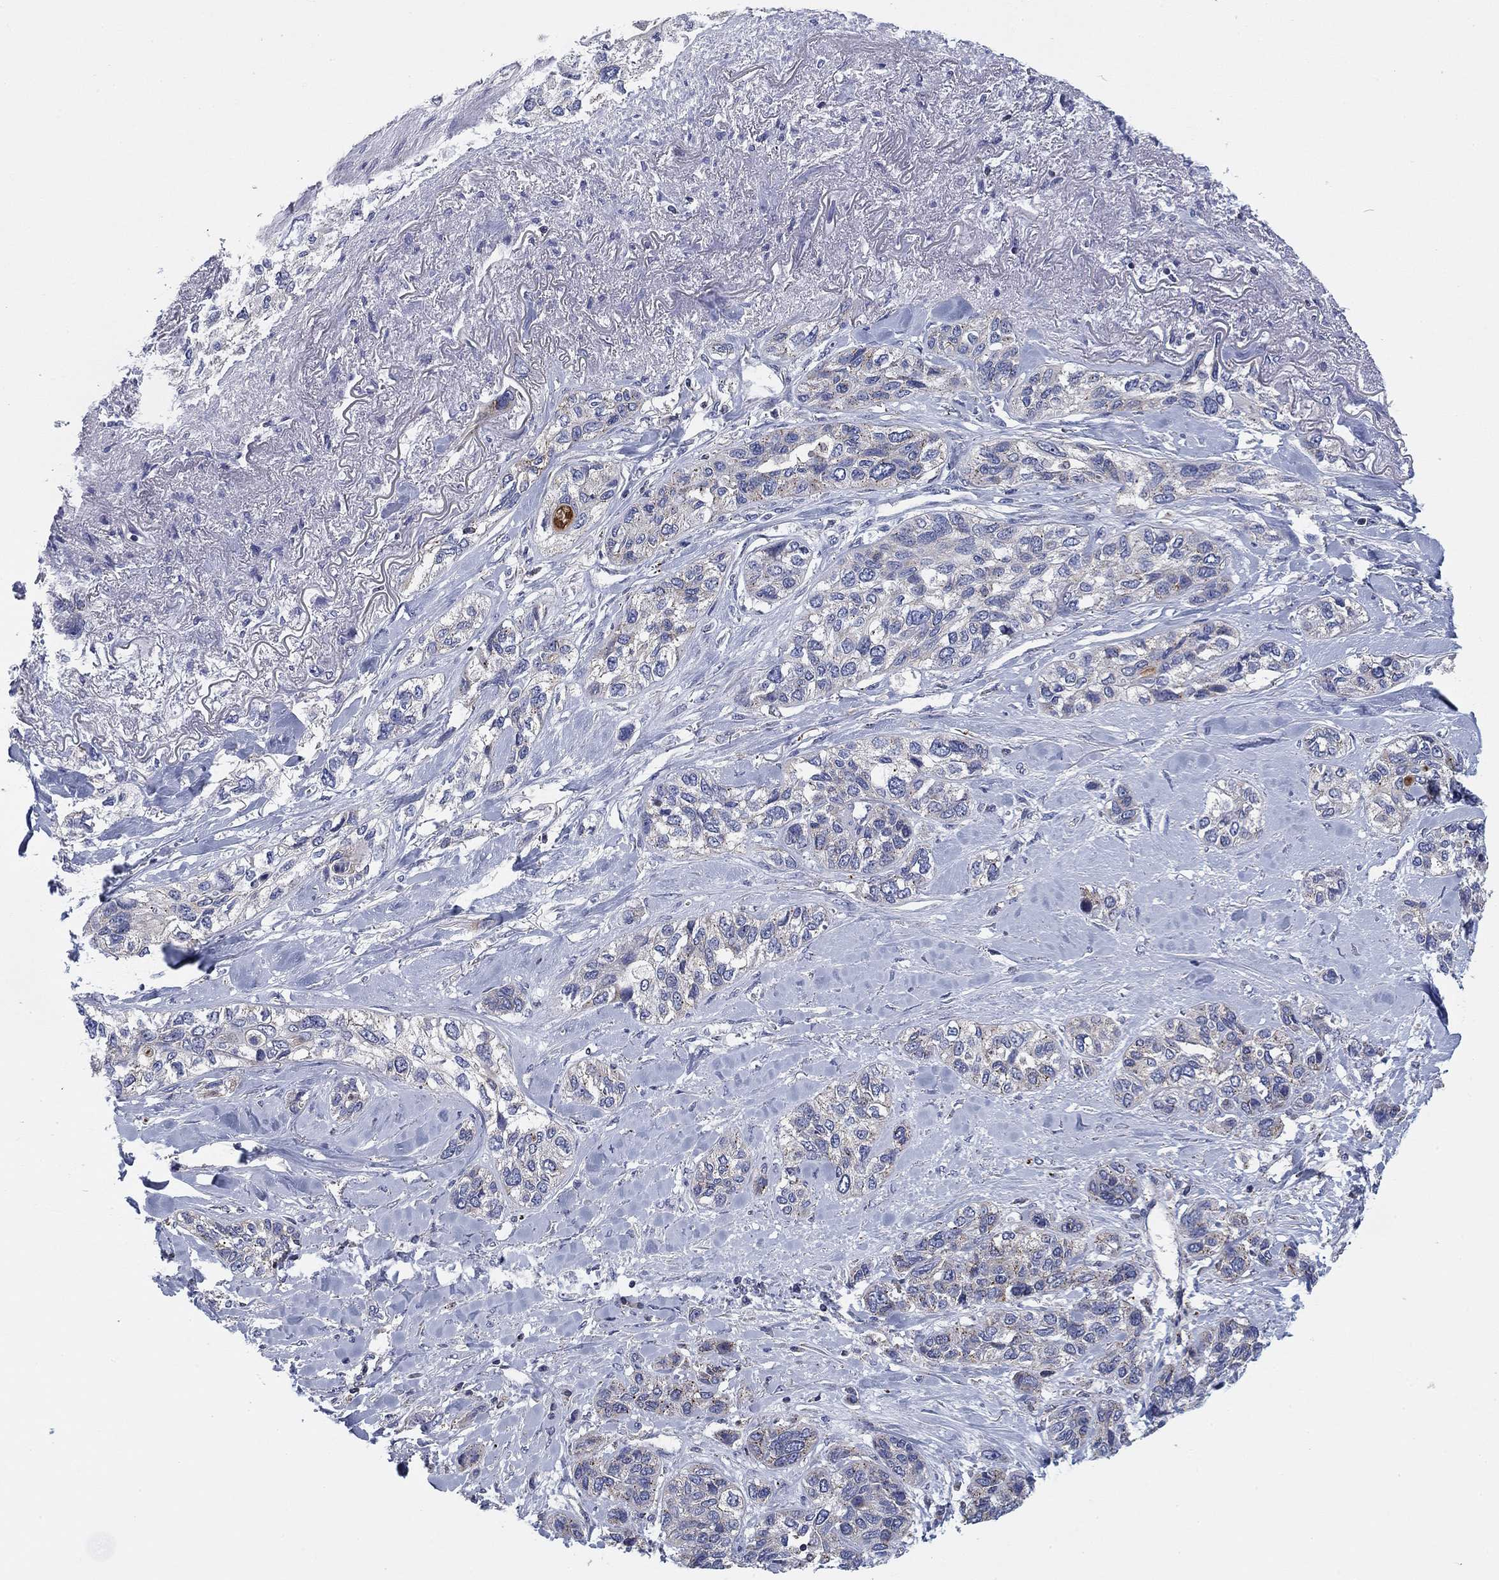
{"staining": {"intensity": "weak", "quantity": "<25%", "location": "cytoplasmic/membranous"}, "tissue": "lung cancer", "cell_type": "Tumor cells", "image_type": "cancer", "snomed": [{"axis": "morphology", "description": "Squamous cell carcinoma, NOS"}, {"axis": "topography", "description": "Lung"}], "caption": "This micrograph is of squamous cell carcinoma (lung) stained with immunohistochemistry to label a protein in brown with the nuclei are counter-stained blue. There is no positivity in tumor cells.", "gene": "NACAD", "patient": {"sex": "female", "age": 70}}